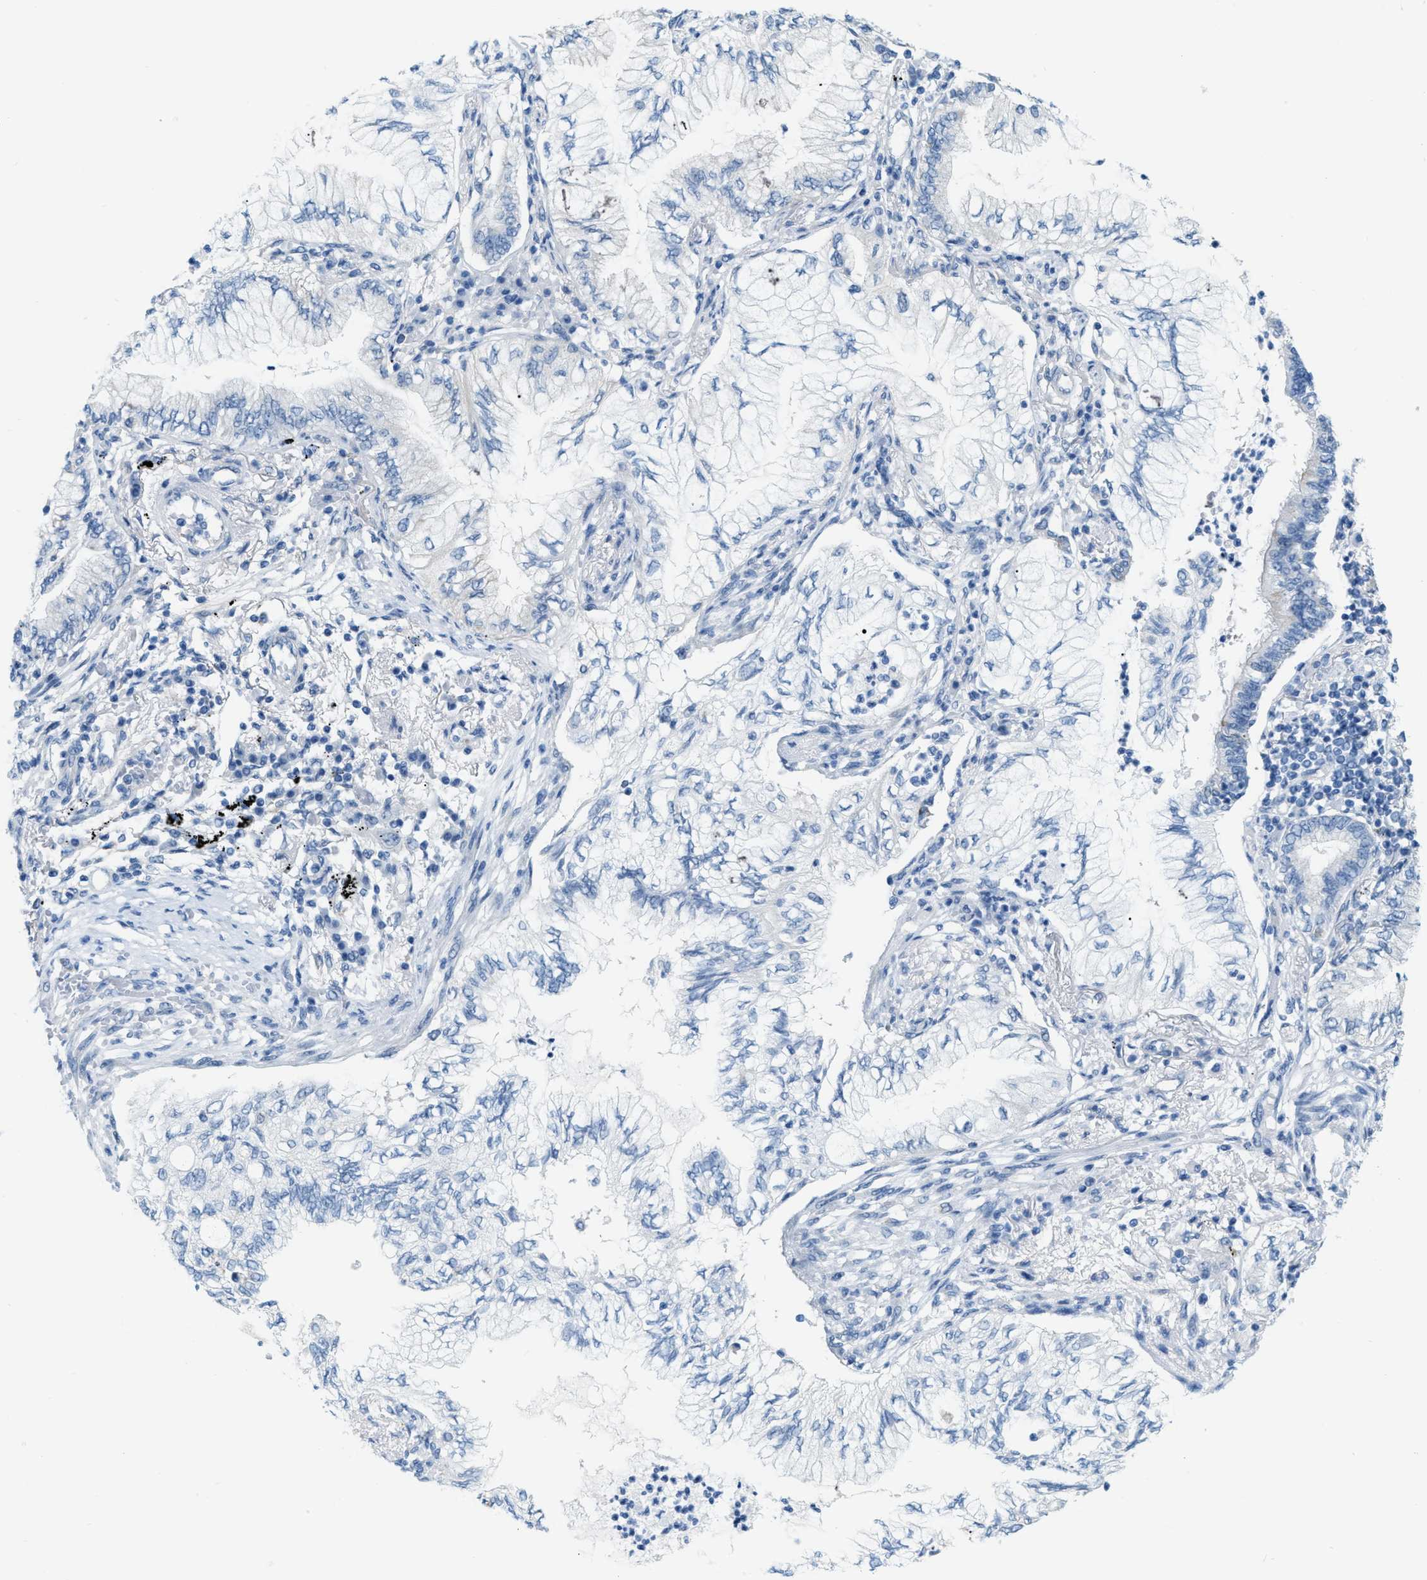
{"staining": {"intensity": "negative", "quantity": "none", "location": "none"}, "tissue": "lung cancer", "cell_type": "Tumor cells", "image_type": "cancer", "snomed": [{"axis": "morphology", "description": "Normal tissue, NOS"}, {"axis": "morphology", "description": "Adenocarcinoma, NOS"}, {"axis": "topography", "description": "Bronchus"}, {"axis": "topography", "description": "Lung"}], "caption": "Tumor cells are negative for protein expression in human lung cancer.", "gene": "PHRF1", "patient": {"sex": "female", "age": 70}}